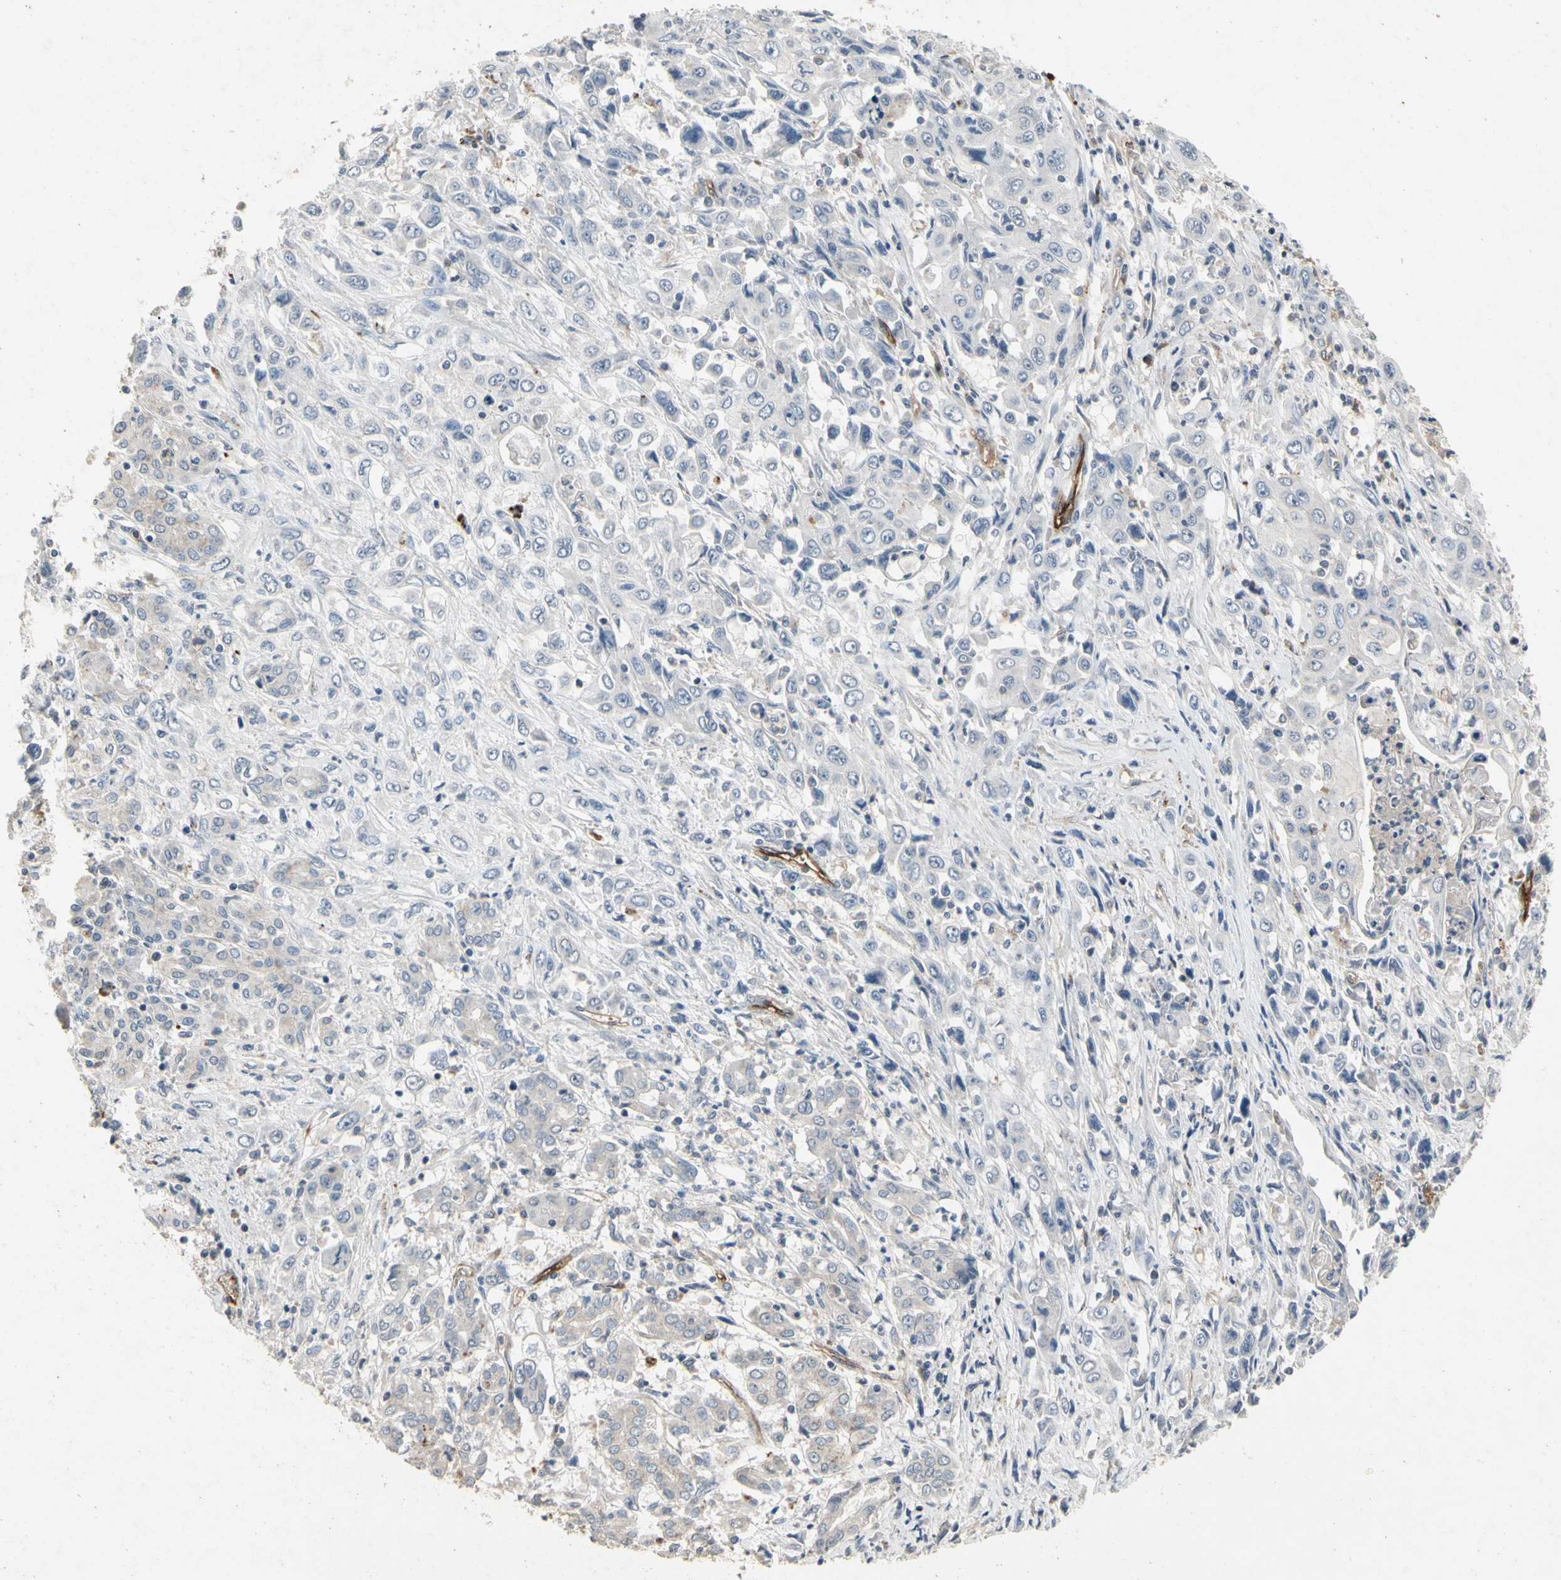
{"staining": {"intensity": "negative", "quantity": "none", "location": "none"}, "tissue": "pancreatic cancer", "cell_type": "Tumor cells", "image_type": "cancer", "snomed": [{"axis": "morphology", "description": "Adenocarcinoma, NOS"}, {"axis": "topography", "description": "Pancreas"}], "caption": "Micrograph shows no significant protein positivity in tumor cells of pancreatic cancer. Nuclei are stained in blue.", "gene": "ALPL", "patient": {"sex": "male", "age": 70}}